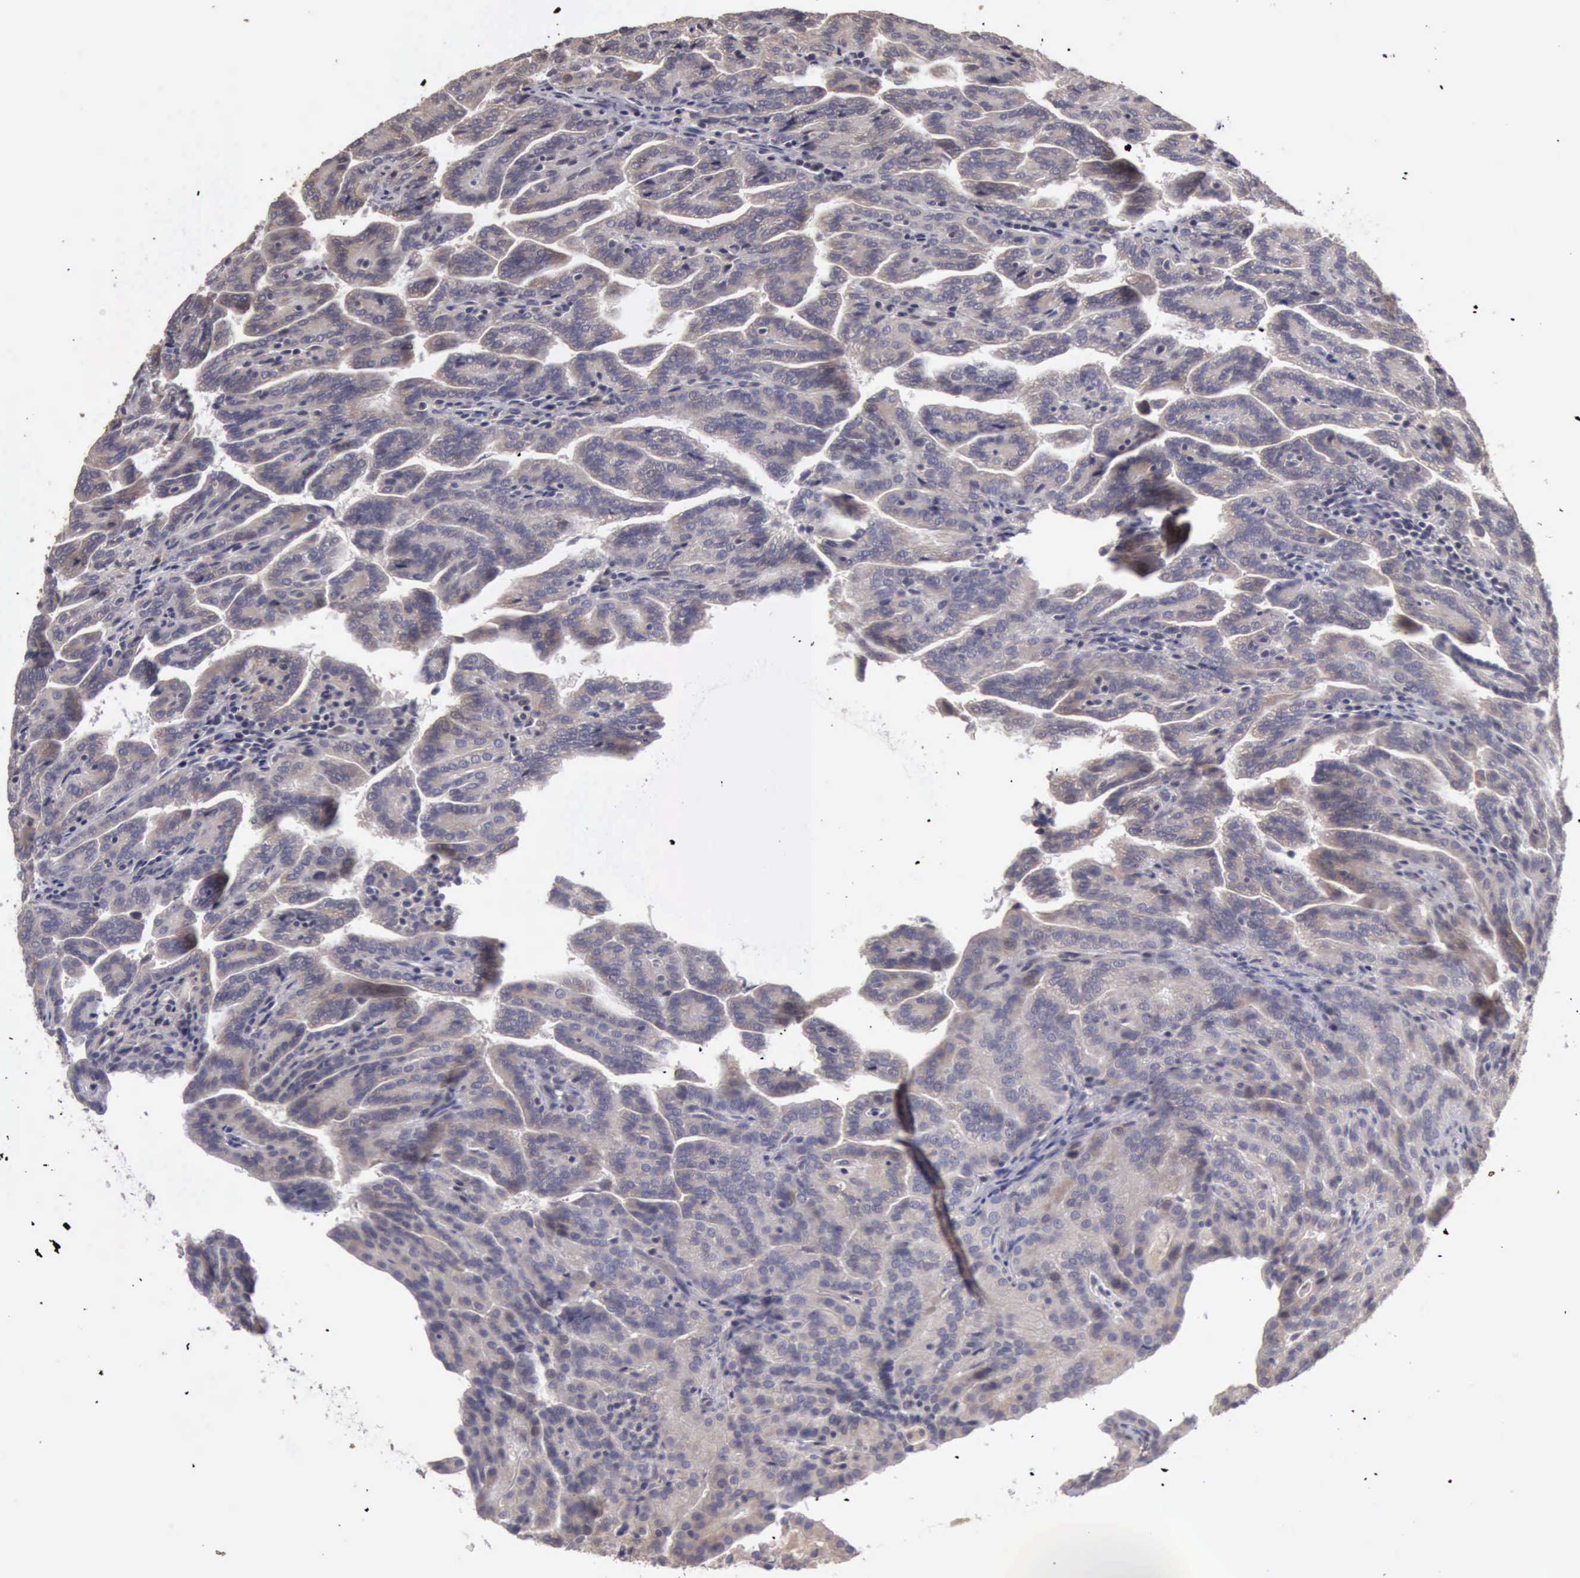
{"staining": {"intensity": "negative", "quantity": "none", "location": "none"}, "tissue": "renal cancer", "cell_type": "Tumor cells", "image_type": "cancer", "snomed": [{"axis": "morphology", "description": "Adenocarcinoma, NOS"}, {"axis": "topography", "description": "Kidney"}], "caption": "A photomicrograph of adenocarcinoma (renal) stained for a protein demonstrates no brown staining in tumor cells.", "gene": "BMX", "patient": {"sex": "male", "age": 61}}